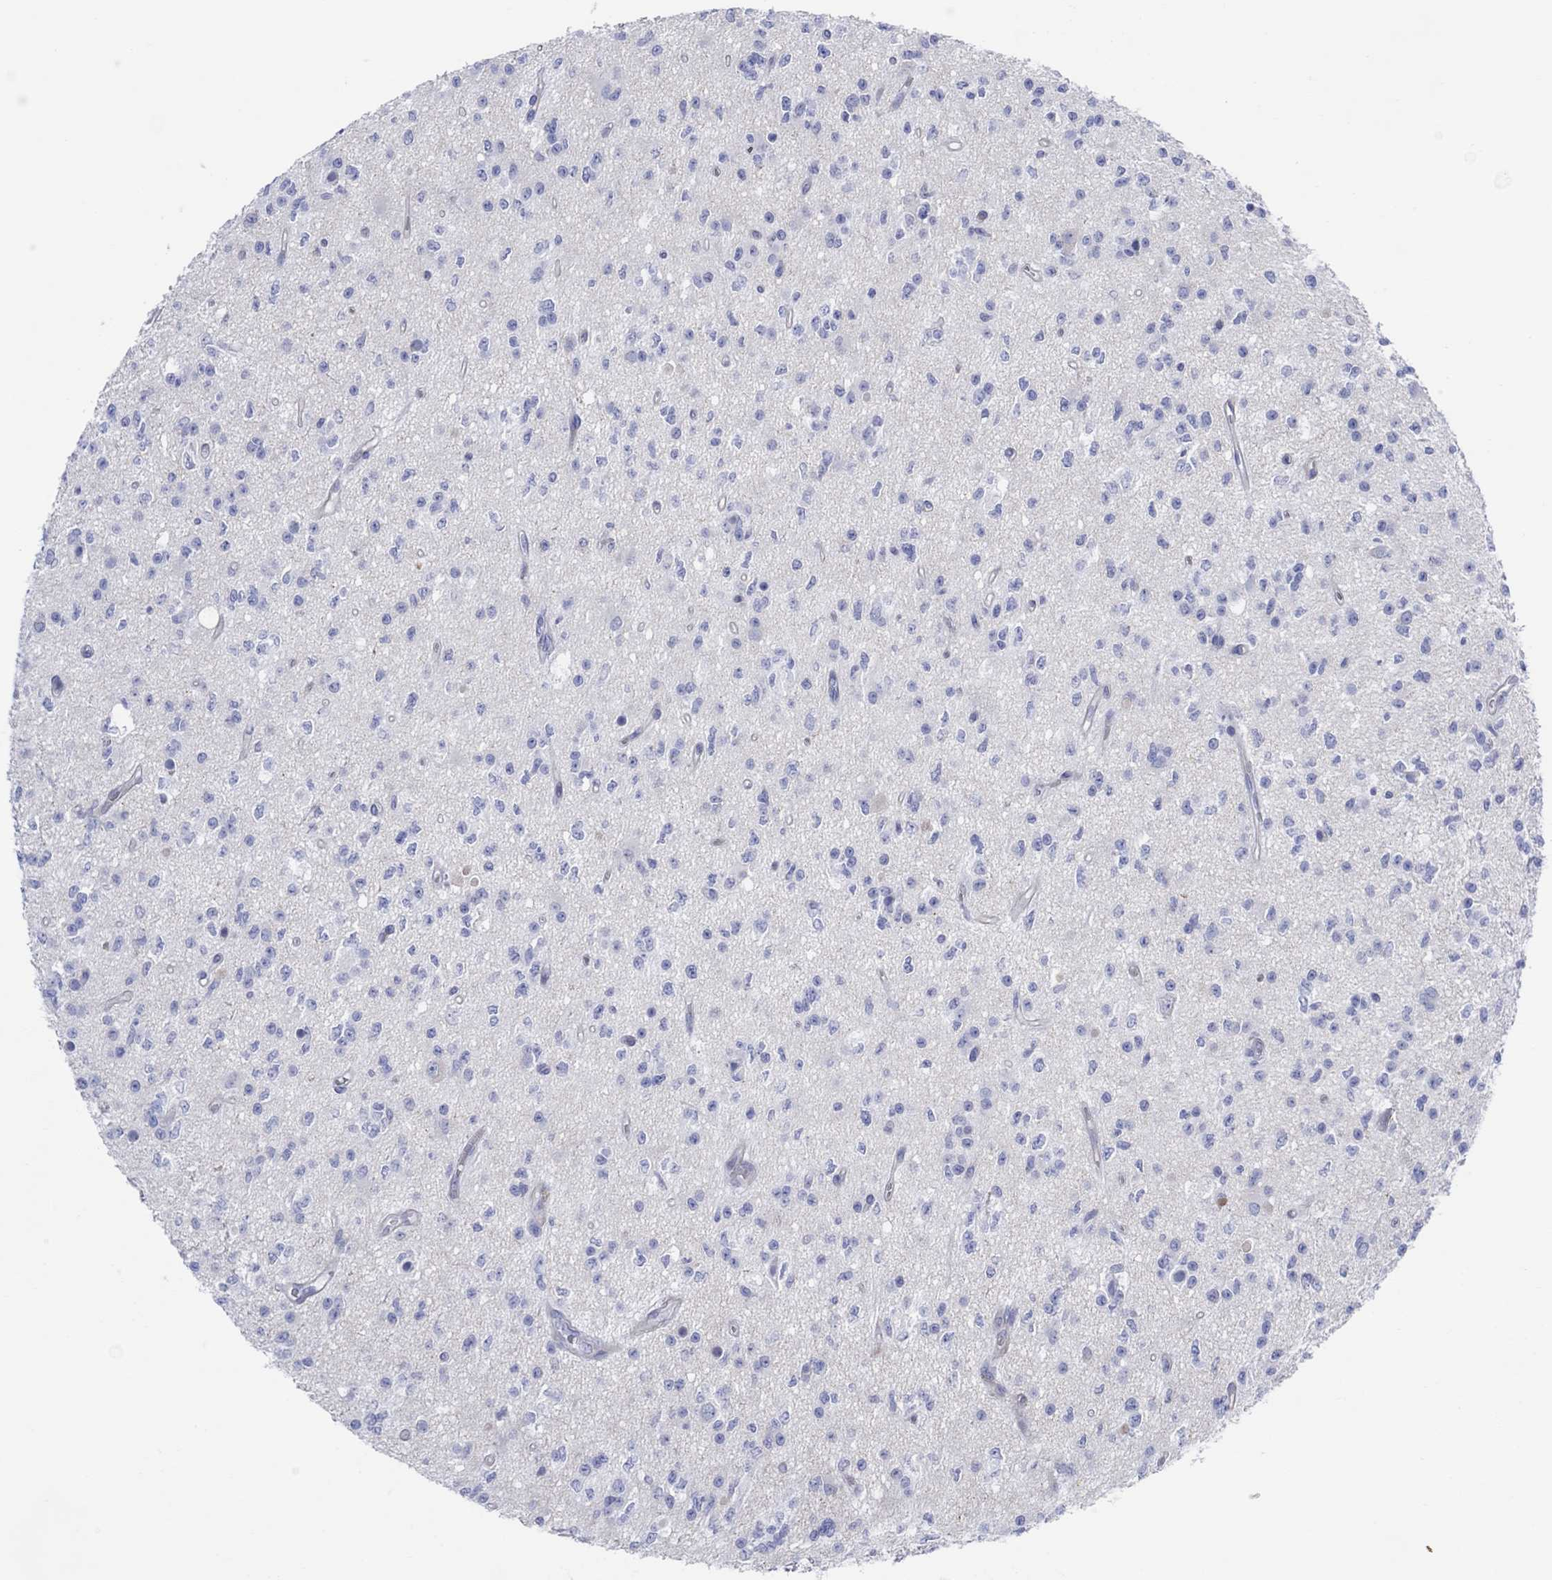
{"staining": {"intensity": "negative", "quantity": "none", "location": "none"}, "tissue": "glioma", "cell_type": "Tumor cells", "image_type": "cancer", "snomed": [{"axis": "morphology", "description": "Glioma, malignant, Low grade"}, {"axis": "topography", "description": "Brain"}], "caption": "DAB (3,3'-diaminobenzidine) immunohistochemical staining of human malignant glioma (low-grade) displays no significant positivity in tumor cells.", "gene": "TLDC2", "patient": {"sex": "female", "age": 45}}